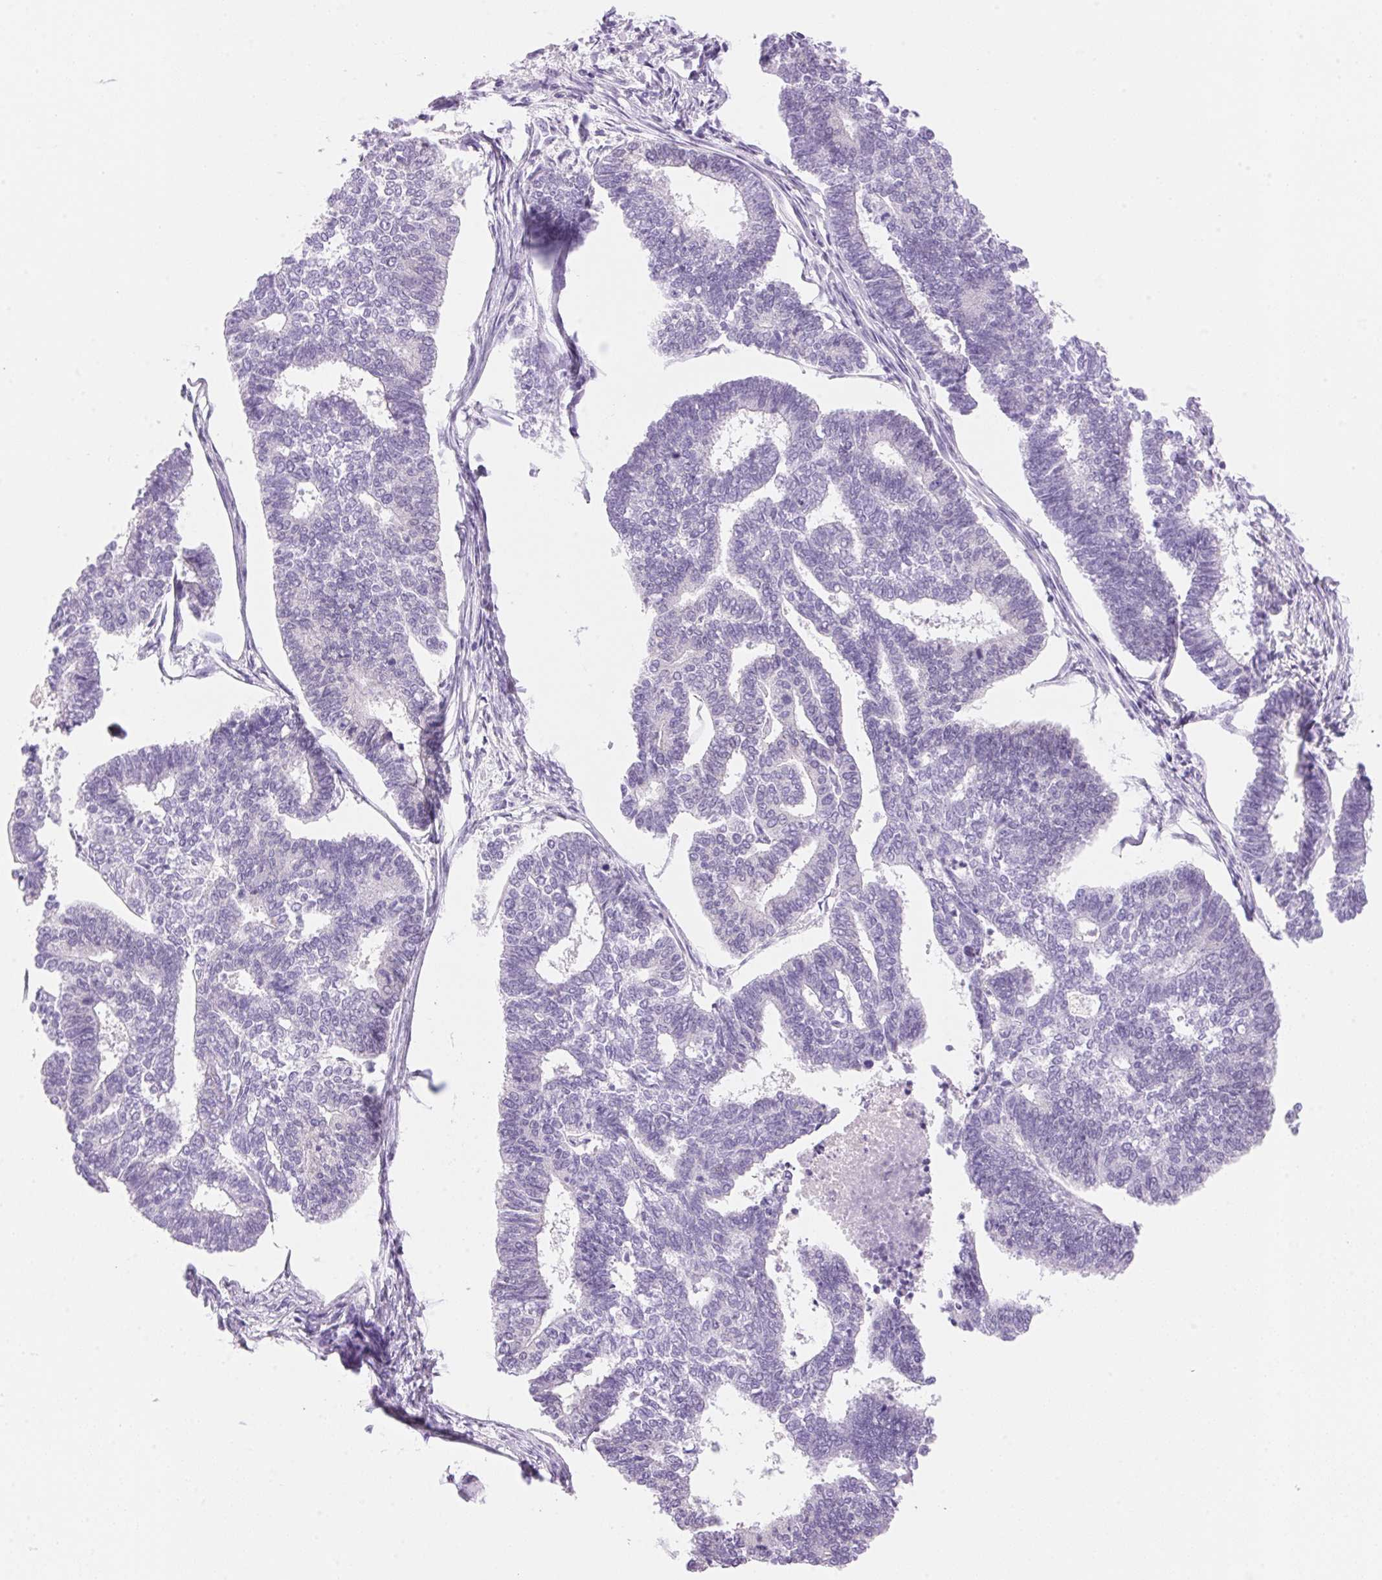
{"staining": {"intensity": "negative", "quantity": "none", "location": "none"}, "tissue": "endometrial cancer", "cell_type": "Tumor cells", "image_type": "cancer", "snomed": [{"axis": "morphology", "description": "Adenocarcinoma, NOS"}, {"axis": "topography", "description": "Endometrium"}], "caption": "A histopathology image of human endometrial adenocarcinoma is negative for staining in tumor cells. (DAB (3,3'-diaminobenzidine) immunohistochemistry with hematoxylin counter stain).", "gene": "DHCR24", "patient": {"sex": "female", "age": 70}}